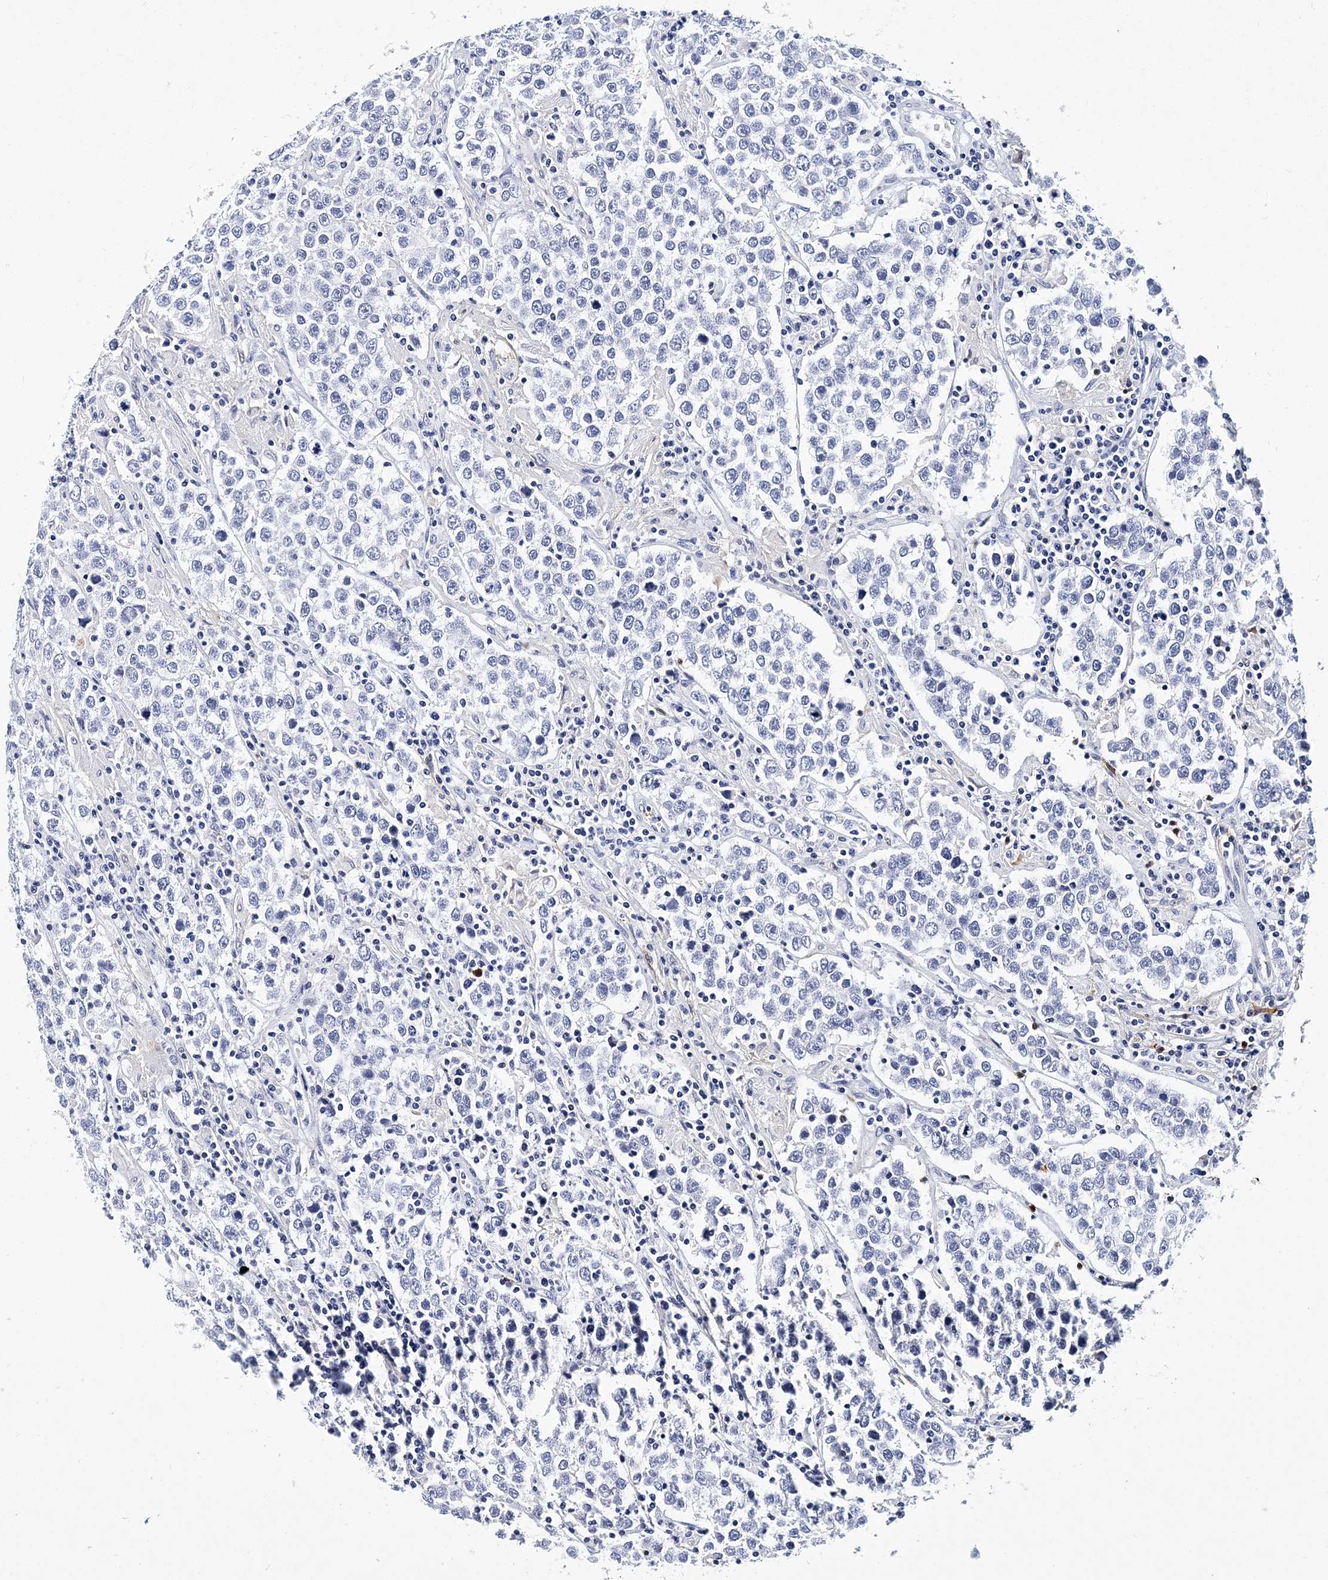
{"staining": {"intensity": "negative", "quantity": "none", "location": "none"}, "tissue": "testis cancer", "cell_type": "Tumor cells", "image_type": "cancer", "snomed": [{"axis": "morphology", "description": "Normal tissue, NOS"}, {"axis": "morphology", "description": "Urothelial carcinoma, High grade"}, {"axis": "morphology", "description": "Seminoma, NOS"}, {"axis": "morphology", "description": "Carcinoma, Embryonal, NOS"}, {"axis": "topography", "description": "Urinary bladder"}, {"axis": "topography", "description": "Testis"}], "caption": "DAB (3,3'-diaminobenzidine) immunohistochemical staining of human testis embryonal carcinoma shows no significant staining in tumor cells.", "gene": "ITGA2B", "patient": {"sex": "male", "age": 41}}